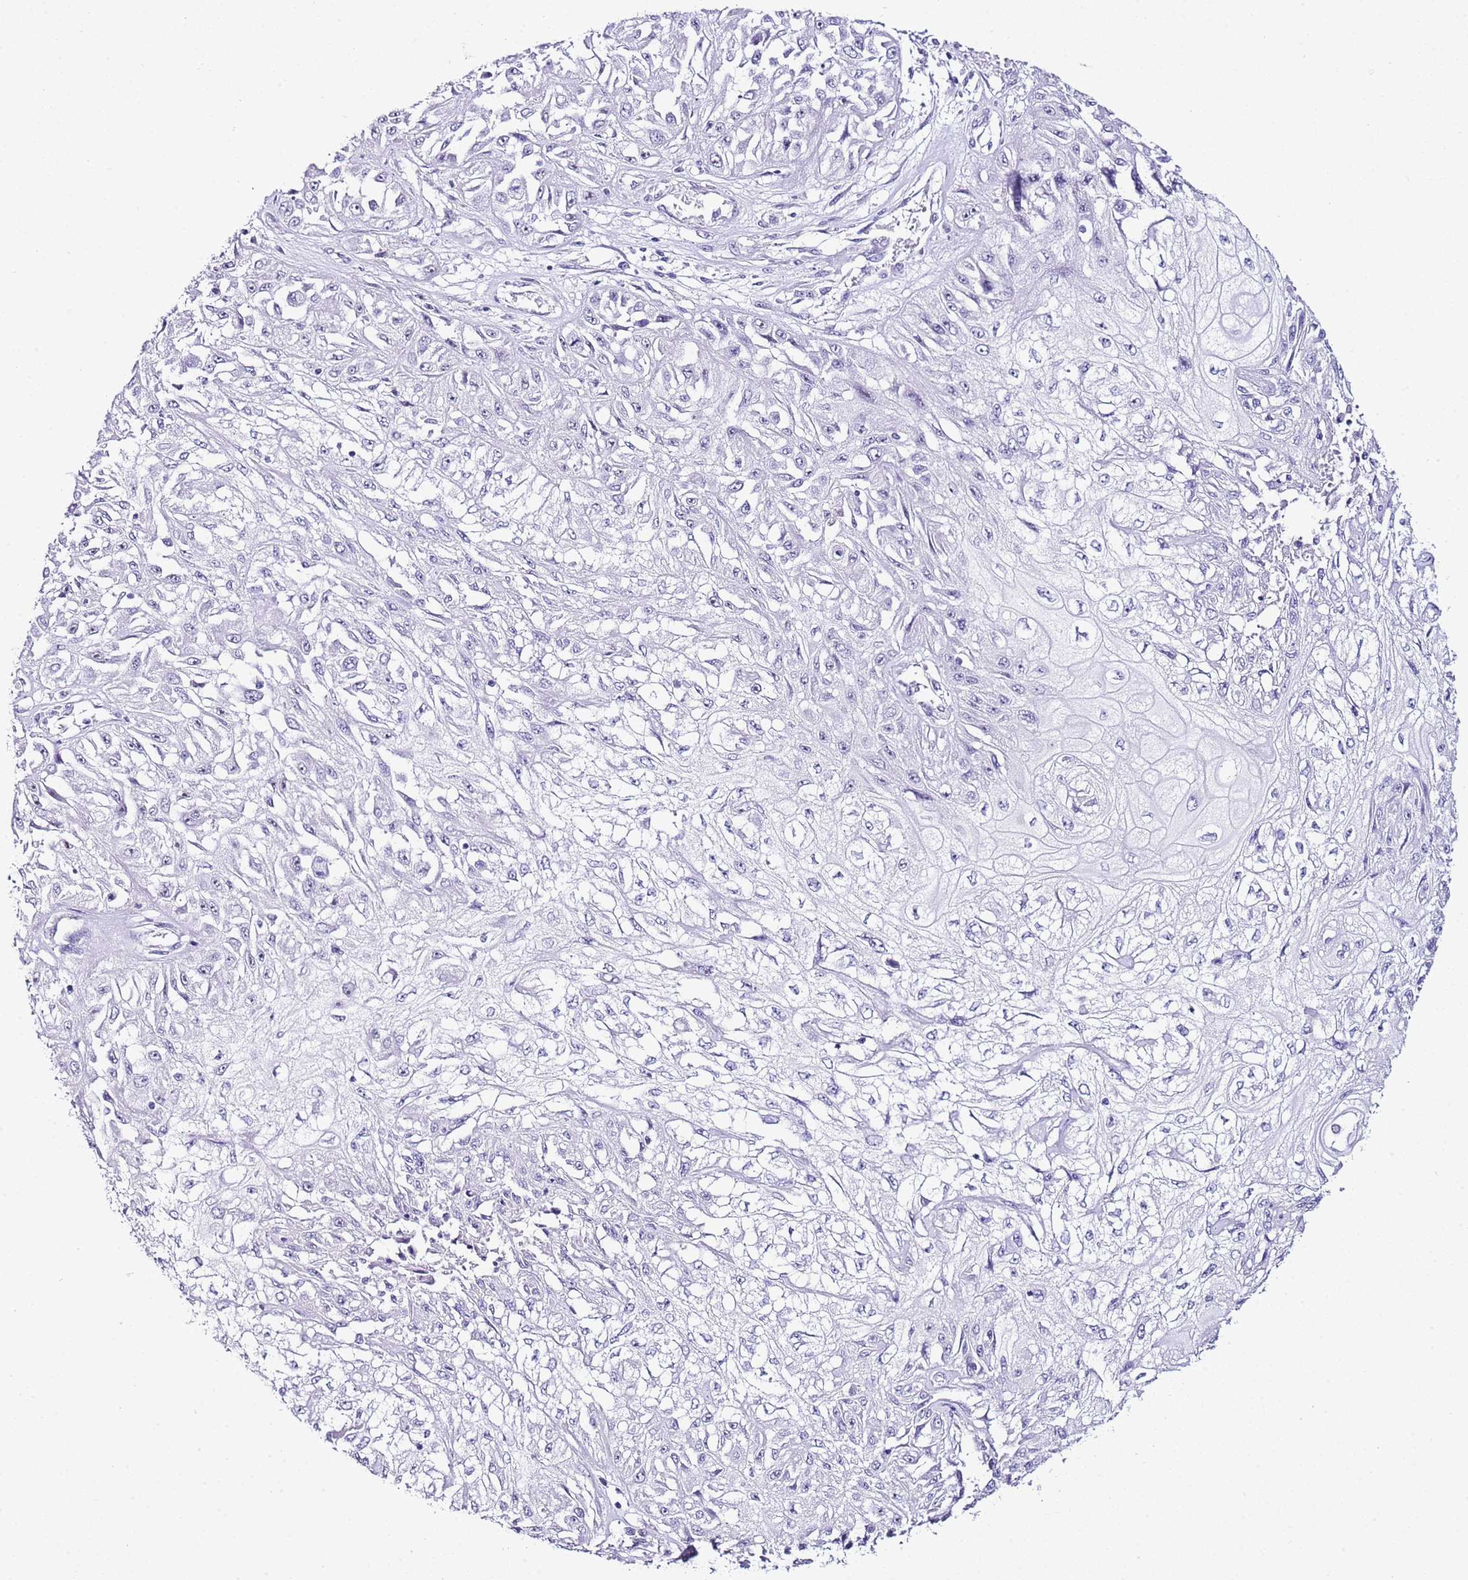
{"staining": {"intensity": "negative", "quantity": "none", "location": "none"}, "tissue": "skin cancer", "cell_type": "Tumor cells", "image_type": "cancer", "snomed": [{"axis": "morphology", "description": "Squamous cell carcinoma, NOS"}, {"axis": "morphology", "description": "Squamous cell carcinoma, metastatic, NOS"}, {"axis": "topography", "description": "Skin"}, {"axis": "topography", "description": "Lymph node"}], "caption": "A photomicrograph of skin cancer (metastatic squamous cell carcinoma) stained for a protein displays no brown staining in tumor cells.", "gene": "HGD", "patient": {"sex": "male", "age": 75}}